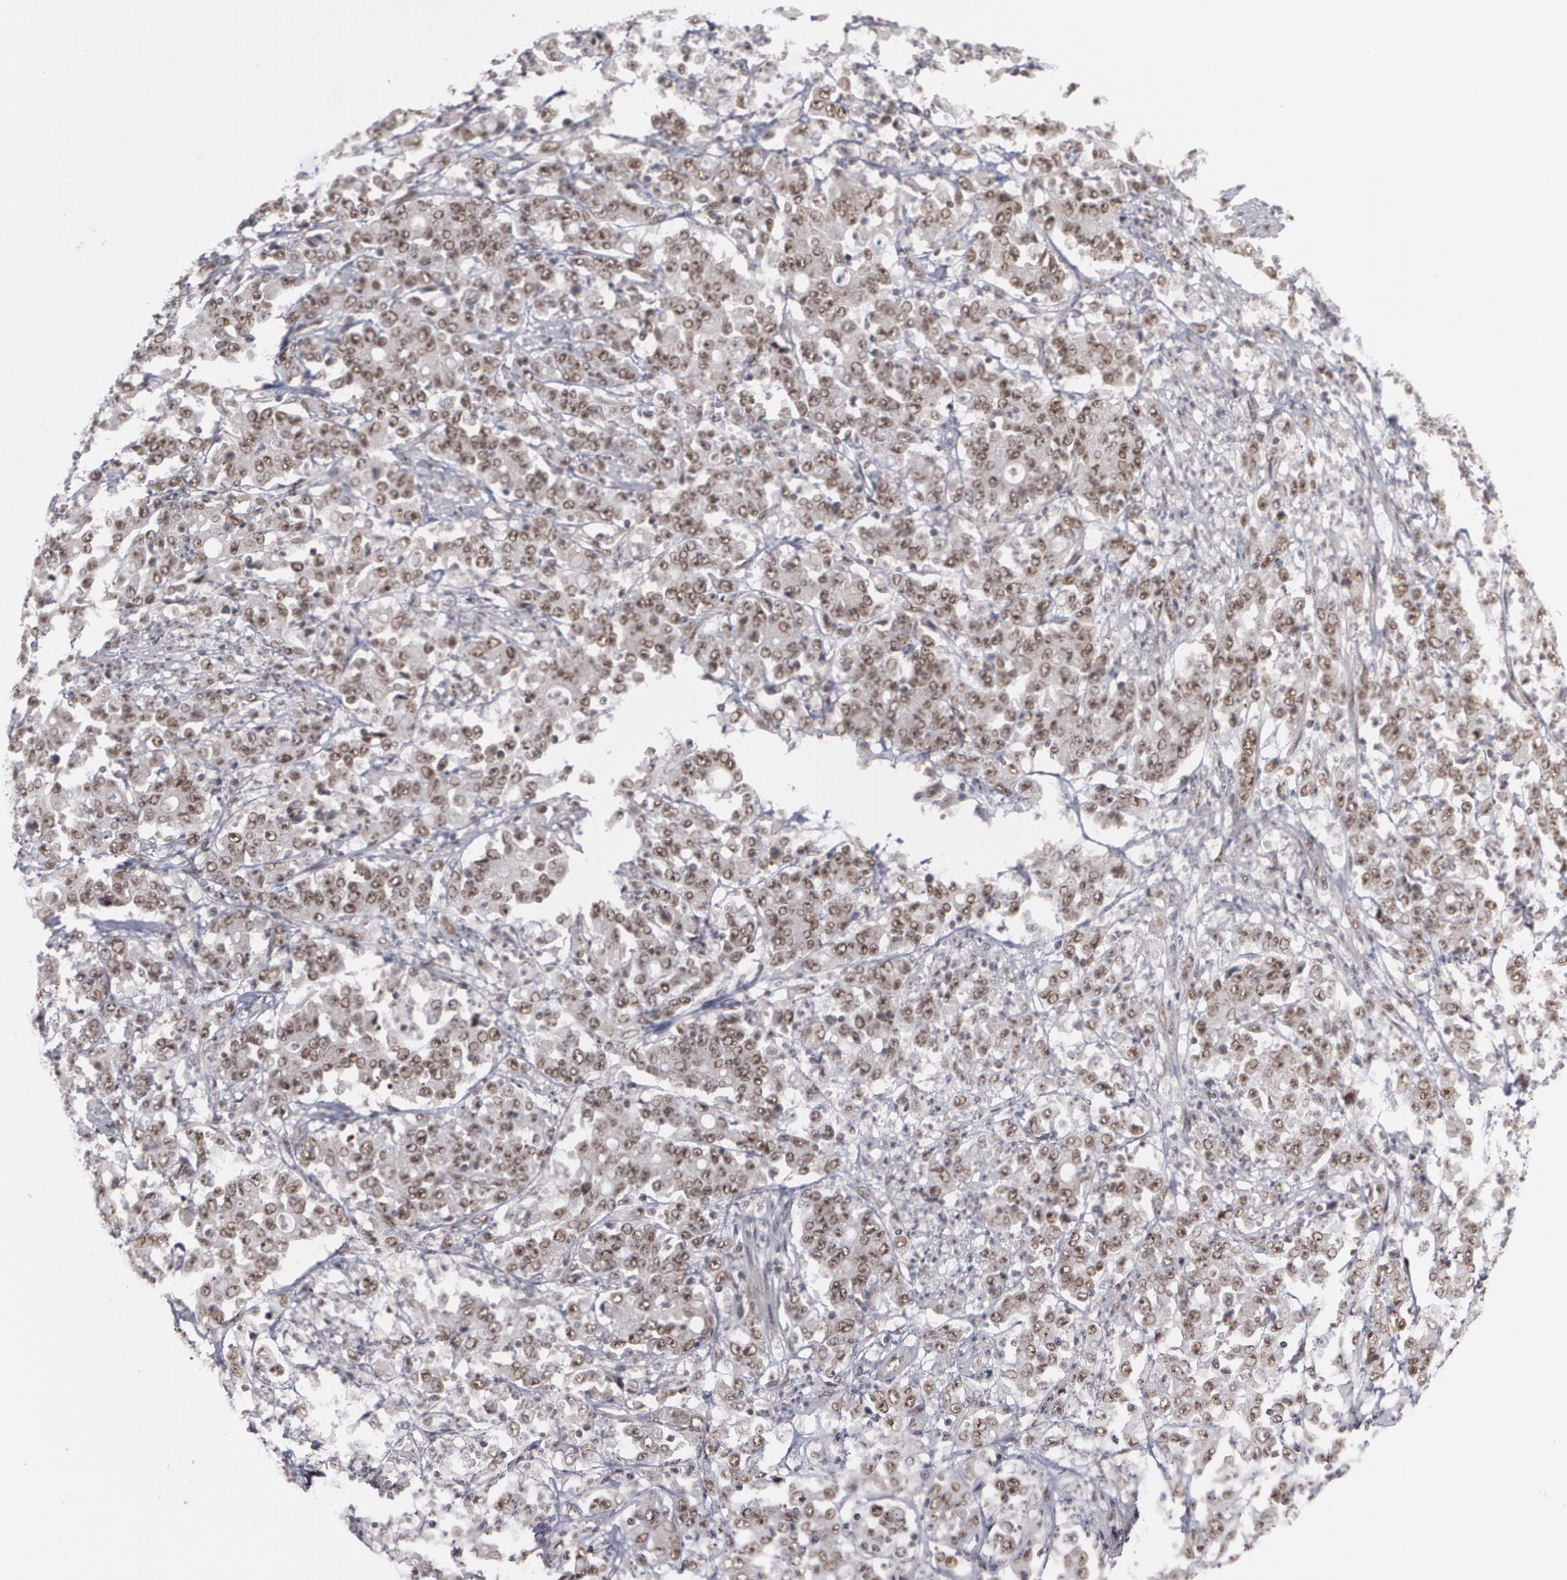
{"staining": {"intensity": "moderate", "quantity": ">75%", "location": "nuclear"}, "tissue": "stomach cancer", "cell_type": "Tumor cells", "image_type": "cancer", "snomed": [{"axis": "morphology", "description": "Adenocarcinoma, NOS"}, {"axis": "topography", "description": "Stomach, lower"}], "caption": "This image reveals immunohistochemistry (IHC) staining of human adenocarcinoma (stomach), with medium moderate nuclear positivity in about >75% of tumor cells.", "gene": "INTS6", "patient": {"sex": "female", "age": 71}}